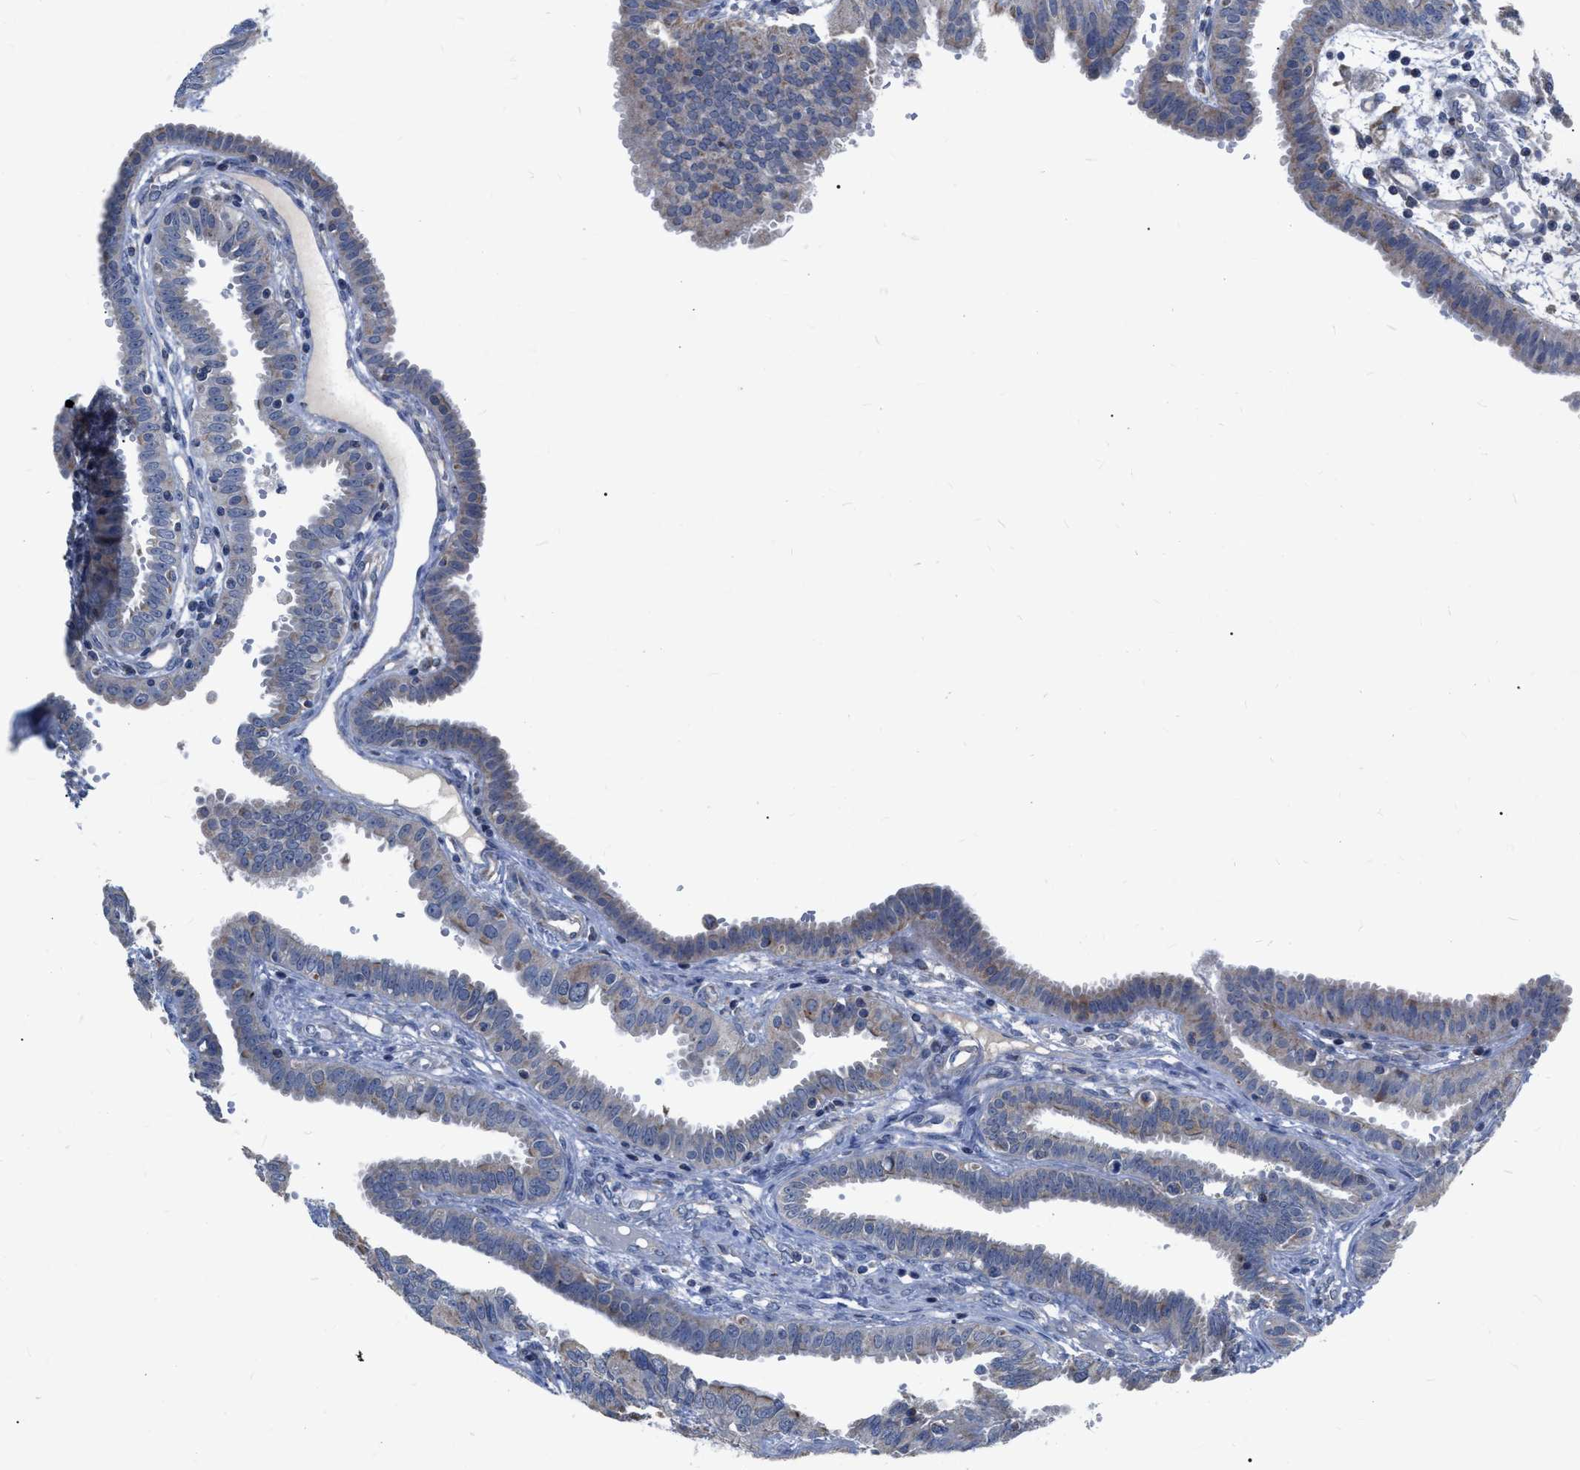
{"staining": {"intensity": "weak", "quantity": "25%-75%", "location": "cytoplasmic/membranous"}, "tissue": "fallopian tube", "cell_type": "Glandular cells", "image_type": "normal", "snomed": [{"axis": "morphology", "description": "Normal tissue, NOS"}, {"axis": "topography", "description": "Fallopian tube"}, {"axis": "topography", "description": "Placenta"}], "caption": "Weak cytoplasmic/membranous positivity is identified in about 25%-75% of glandular cells in unremarkable fallopian tube. The staining is performed using DAB brown chromogen to label protein expression. The nuclei are counter-stained blue using hematoxylin.", "gene": "DDX56", "patient": {"sex": "female", "age": 32}}